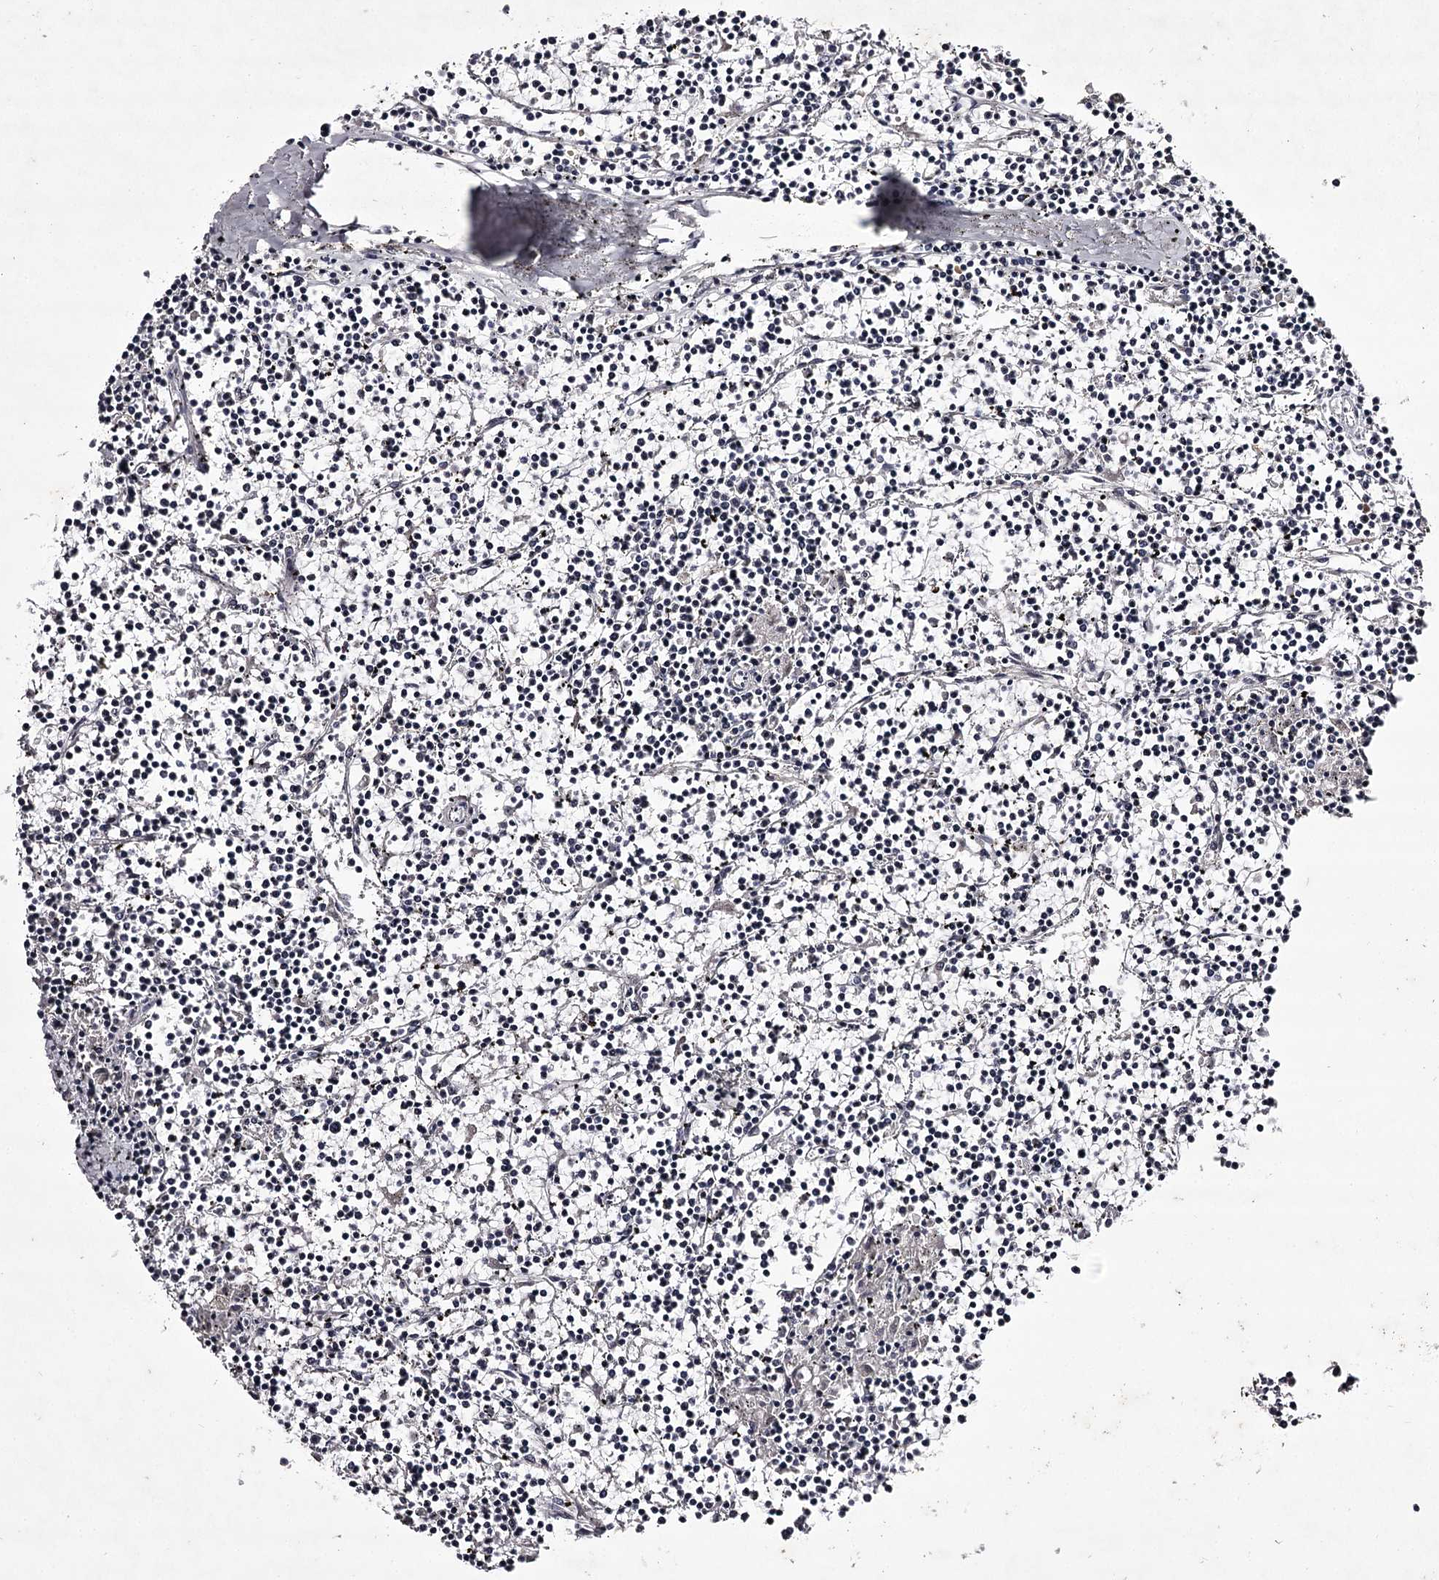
{"staining": {"intensity": "negative", "quantity": "none", "location": "none"}, "tissue": "lymphoma", "cell_type": "Tumor cells", "image_type": "cancer", "snomed": [{"axis": "morphology", "description": "Malignant lymphoma, non-Hodgkin's type, Low grade"}, {"axis": "topography", "description": "Spleen"}], "caption": "Tumor cells are negative for brown protein staining in low-grade malignant lymphoma, non-Hodgkin's type. Brightfield microscopy of IHC stained with DAB (3,3'-diaminobenzidine) (brown) and hematoxylin (blue), captured at high magnification.", "gene": "PRM2", "patient": {"sex": "female", "age": 19}}